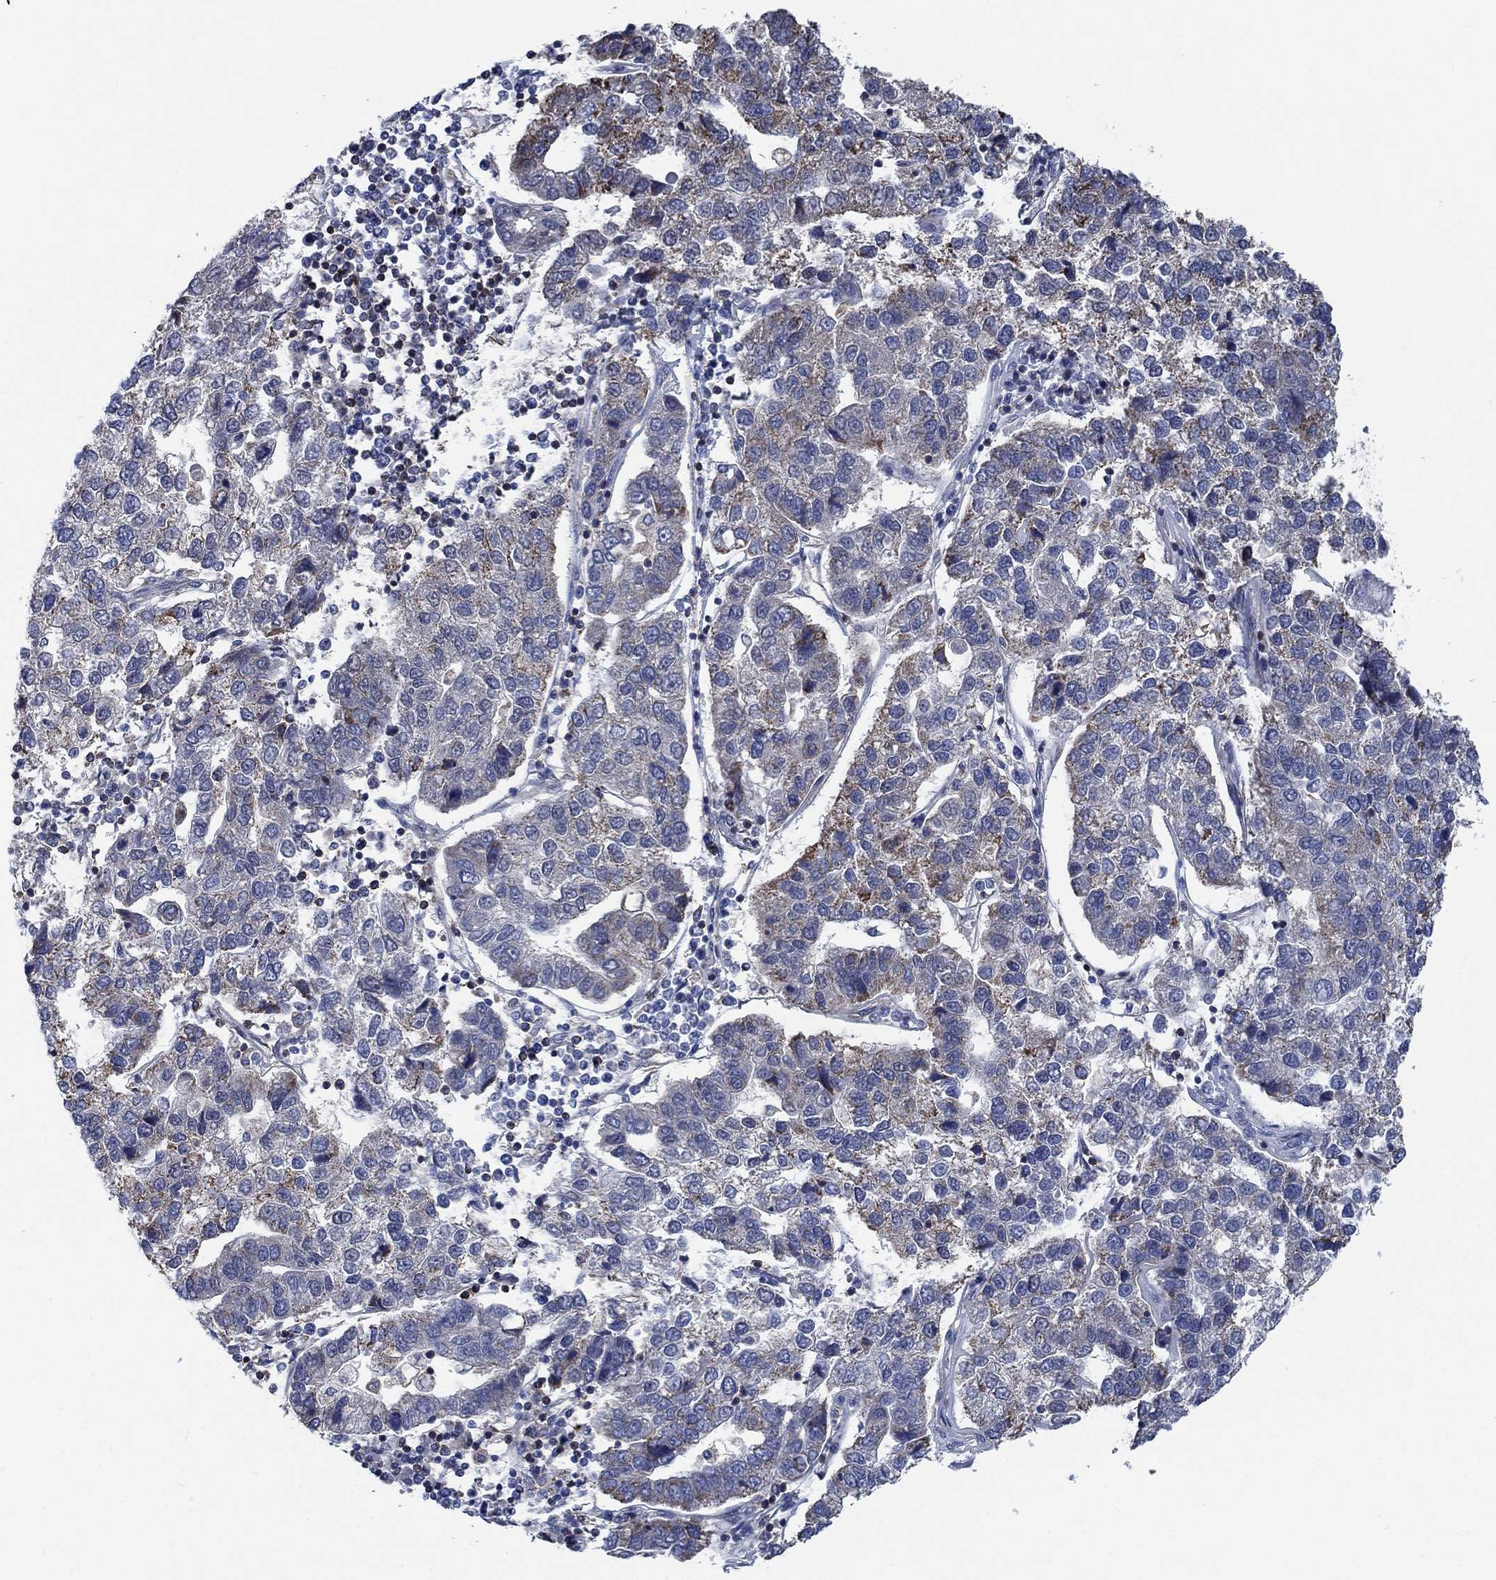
{"staining": {"intensity": "weak", "quantity": "25%-75%", "location": "cytoplasmic/membranous"}, "tissue": "pancreatic cancer", "cell_type": "Tumor cells", "image_type": "cancer", "snomed": [{"axis": "morphology", "description": "Adenocarcinoma, NOS"}, {"axis": "topography", "description": "Pancreas"}], "caption": "Pancreatic cancer tissue demonstrates weak cytoplasmic/membranous positivity in about 25%-75% of tumor cells, visualized by immunohistochemistry. (Brightfield microscopy of DAB IHC at high magnification).", "gene": "STXBP6", "patient": {"sex": "female", "age": 61}}